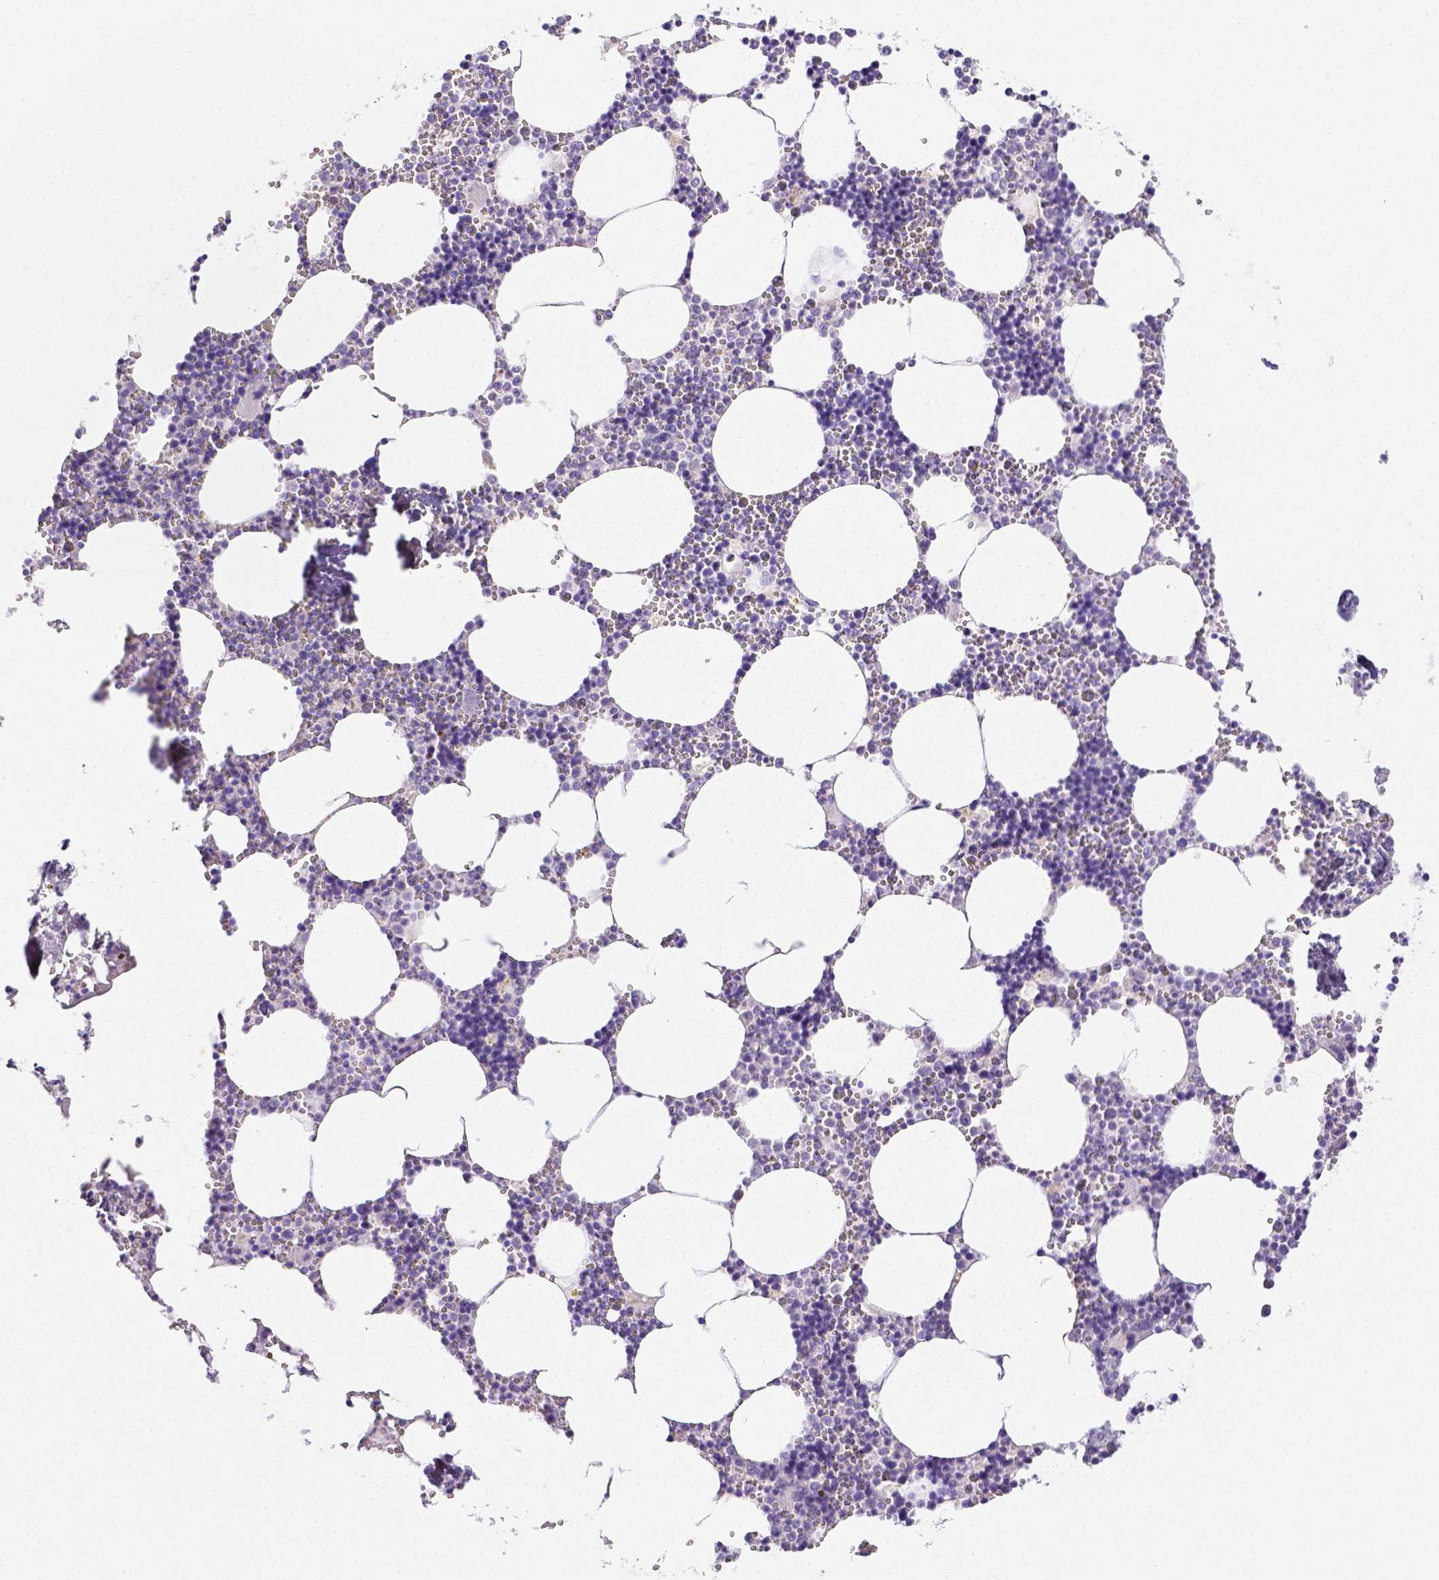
{"staining": {"intensity": "negative", "quantity": "none", "location": "none"}, "tissue": "bone marrow", "cell_type": "Hematopoietic cells", "image_type": "normal", "snomed": [{"axis": "morphology", "description": "Normal tissue, NOS"}, {"axis": "topography", "description": "Bone marrow"}], "caption": "Protein analysis of normal bone marrow demonstrates no significant positivity in hematopoietic cells. The staining was performed using DAB to visualize the protein expression in brown, while the nuclei were stained in blue with hematoxylin (Magnification: 20x).", "gene": "ARHGAP36", "patient": {"sex": "male", "age": 54}}